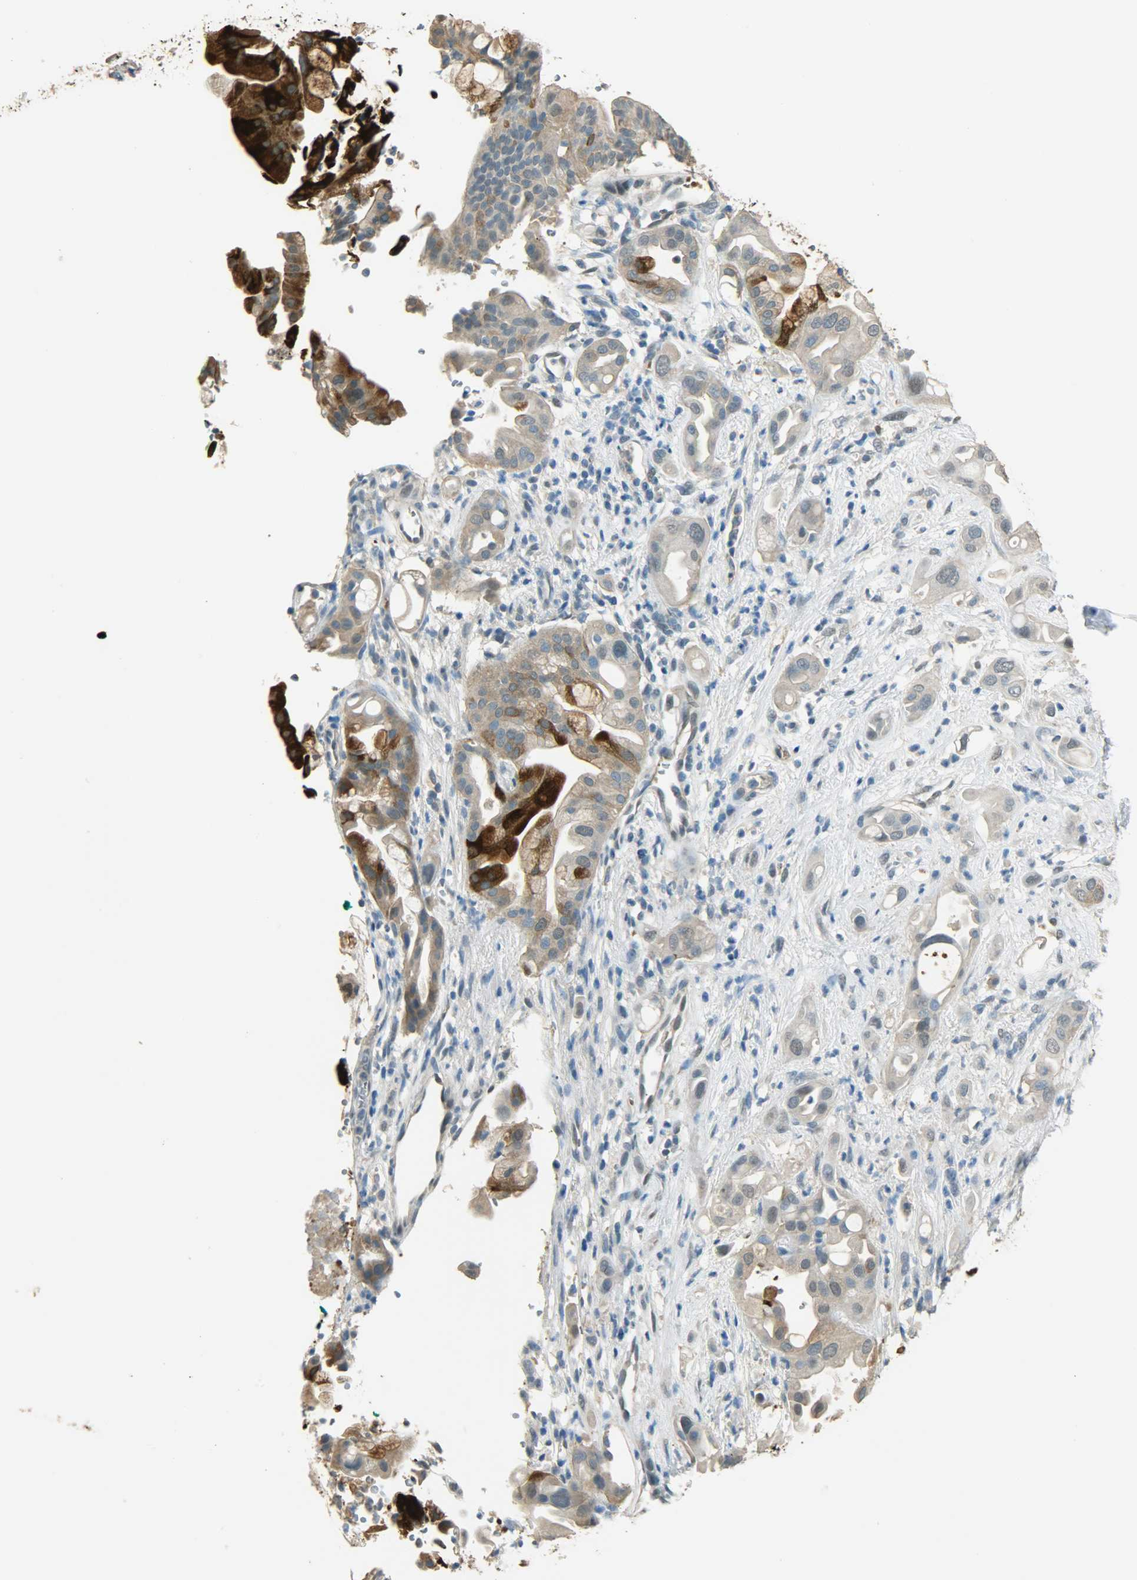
{"staining": {"intensity": "strong", "quantity": "25%-75%", "location": "cytoplasmic/membranous"}, "tissue": "pancreatic cancer", "cell_type": "Tumor cells", "image_type": "cancer", "snomed": [{"axis": "morphology", "description": "Adenocarcinoma, NOS"}, {"axis": "morphology", "description": "Adenocarcinoma, metastatic, NOS"}, {"axis": "topography", "description": "Lymph node"}, {"axis": "topography", "description": "Pancreas"}, {"axis": "topography", "description": "Duodenum"}], "caption": "Human pancreatic cancer stained for a protein (brown) demonstrates strong cytoplasmic/membranous positive staining in approximately 25%-75% of tumor cells.", "gene": "PRMT5", "patient": {"sex": "female", "age": 64}}